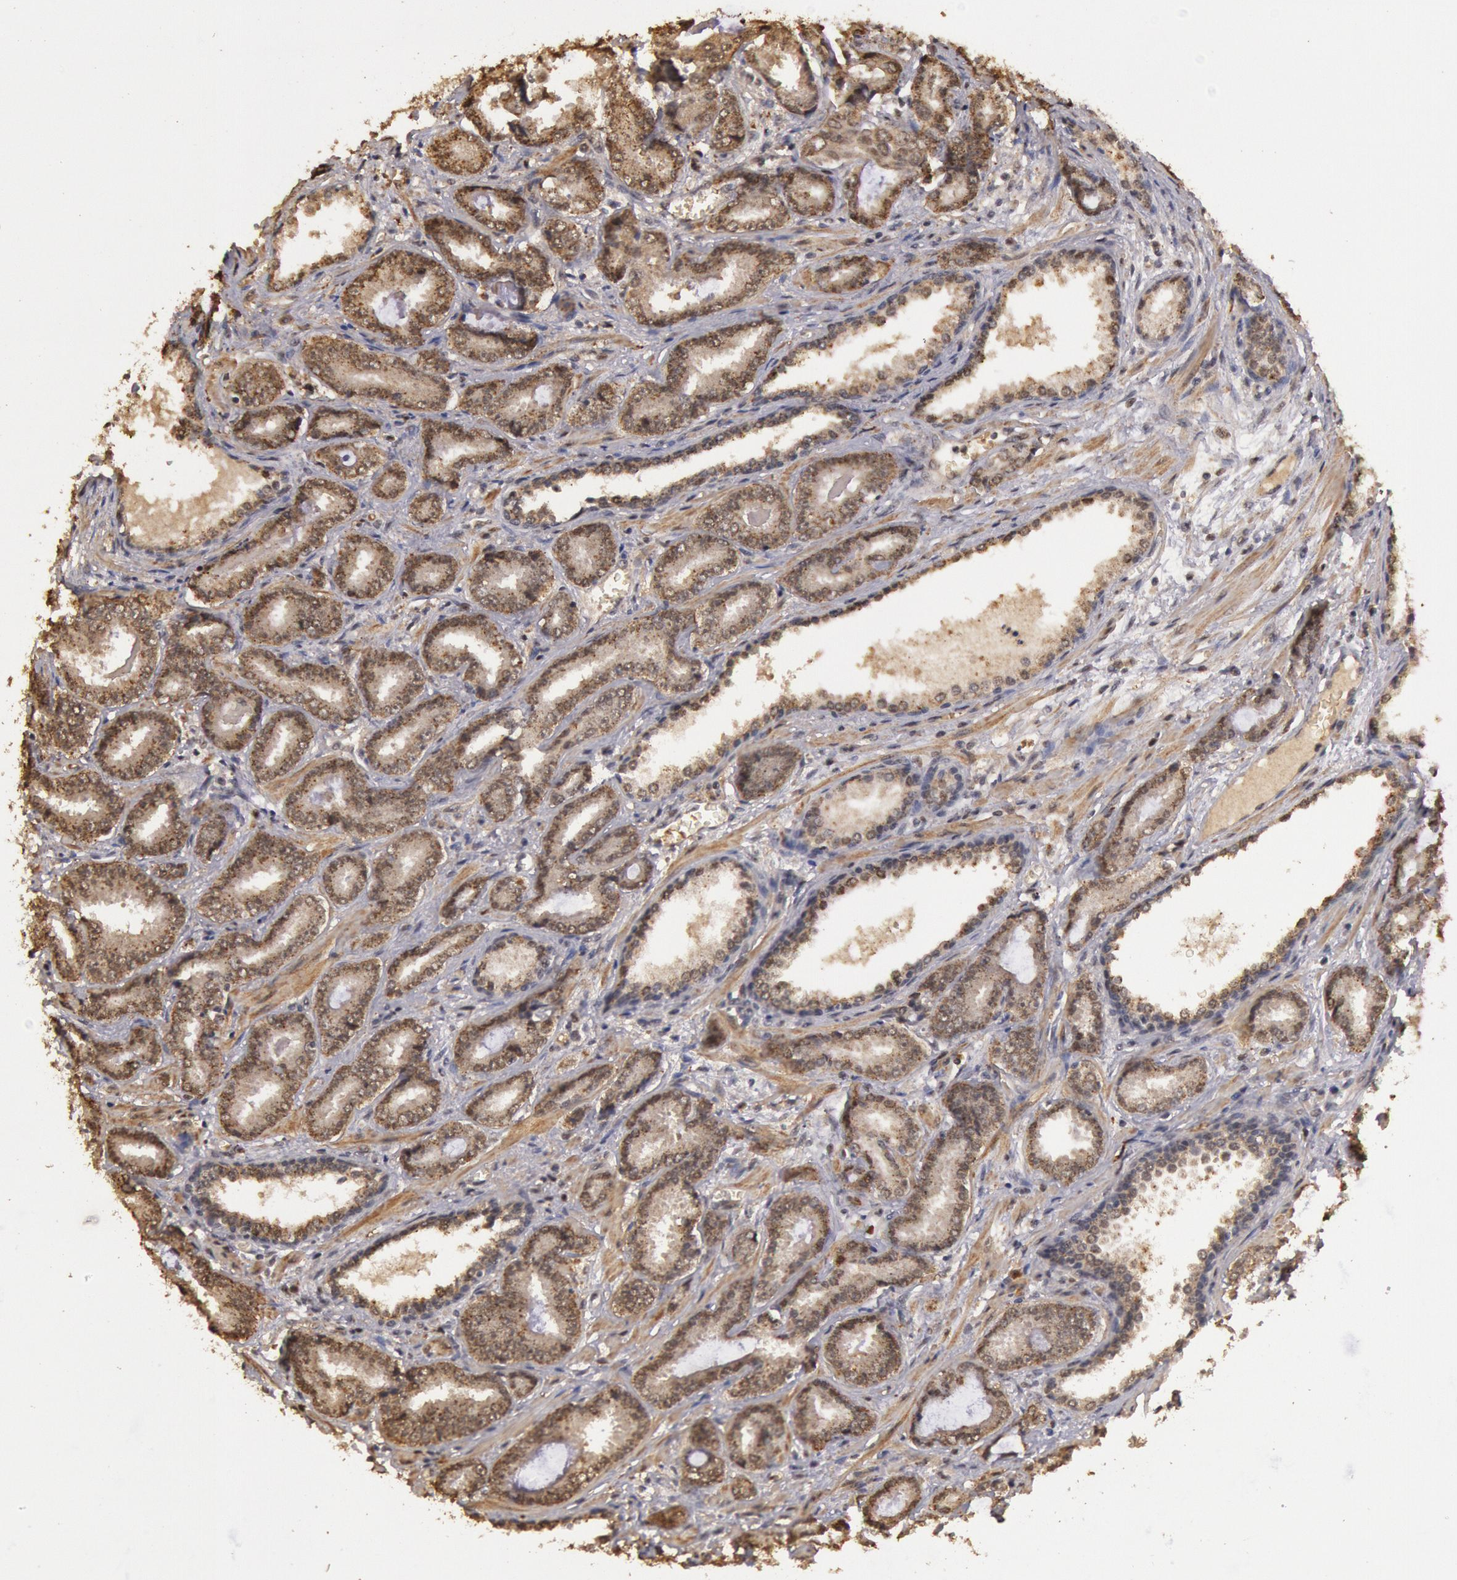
{"staining": {"intensity": "moderate", "quantity": ">75%", "location": "nuclear"}, "tissue": "prostate cancer", "cell_type": "Tumor cells", "image_type": "cancer", "snomed": [{"axis": "morphology", "description": "Adenocarcinoma, Low grade"}, {"axis": "topography", "description": "Prostate"}], "caption": "DAB (3,3'-diaminobenzidine) immunohistochemical staining of human prostate cancer exhibits moderate nuclear protein expression in about >75% of tumor cells. The protein is stained brown, and the nuclei are stained in blue (DAB (3,3'-diaminobenzidine) IHC with brightfield microscopy, high magnification).", "gene": "LIG4", "patient": {"sex": "male", "age": 65}}